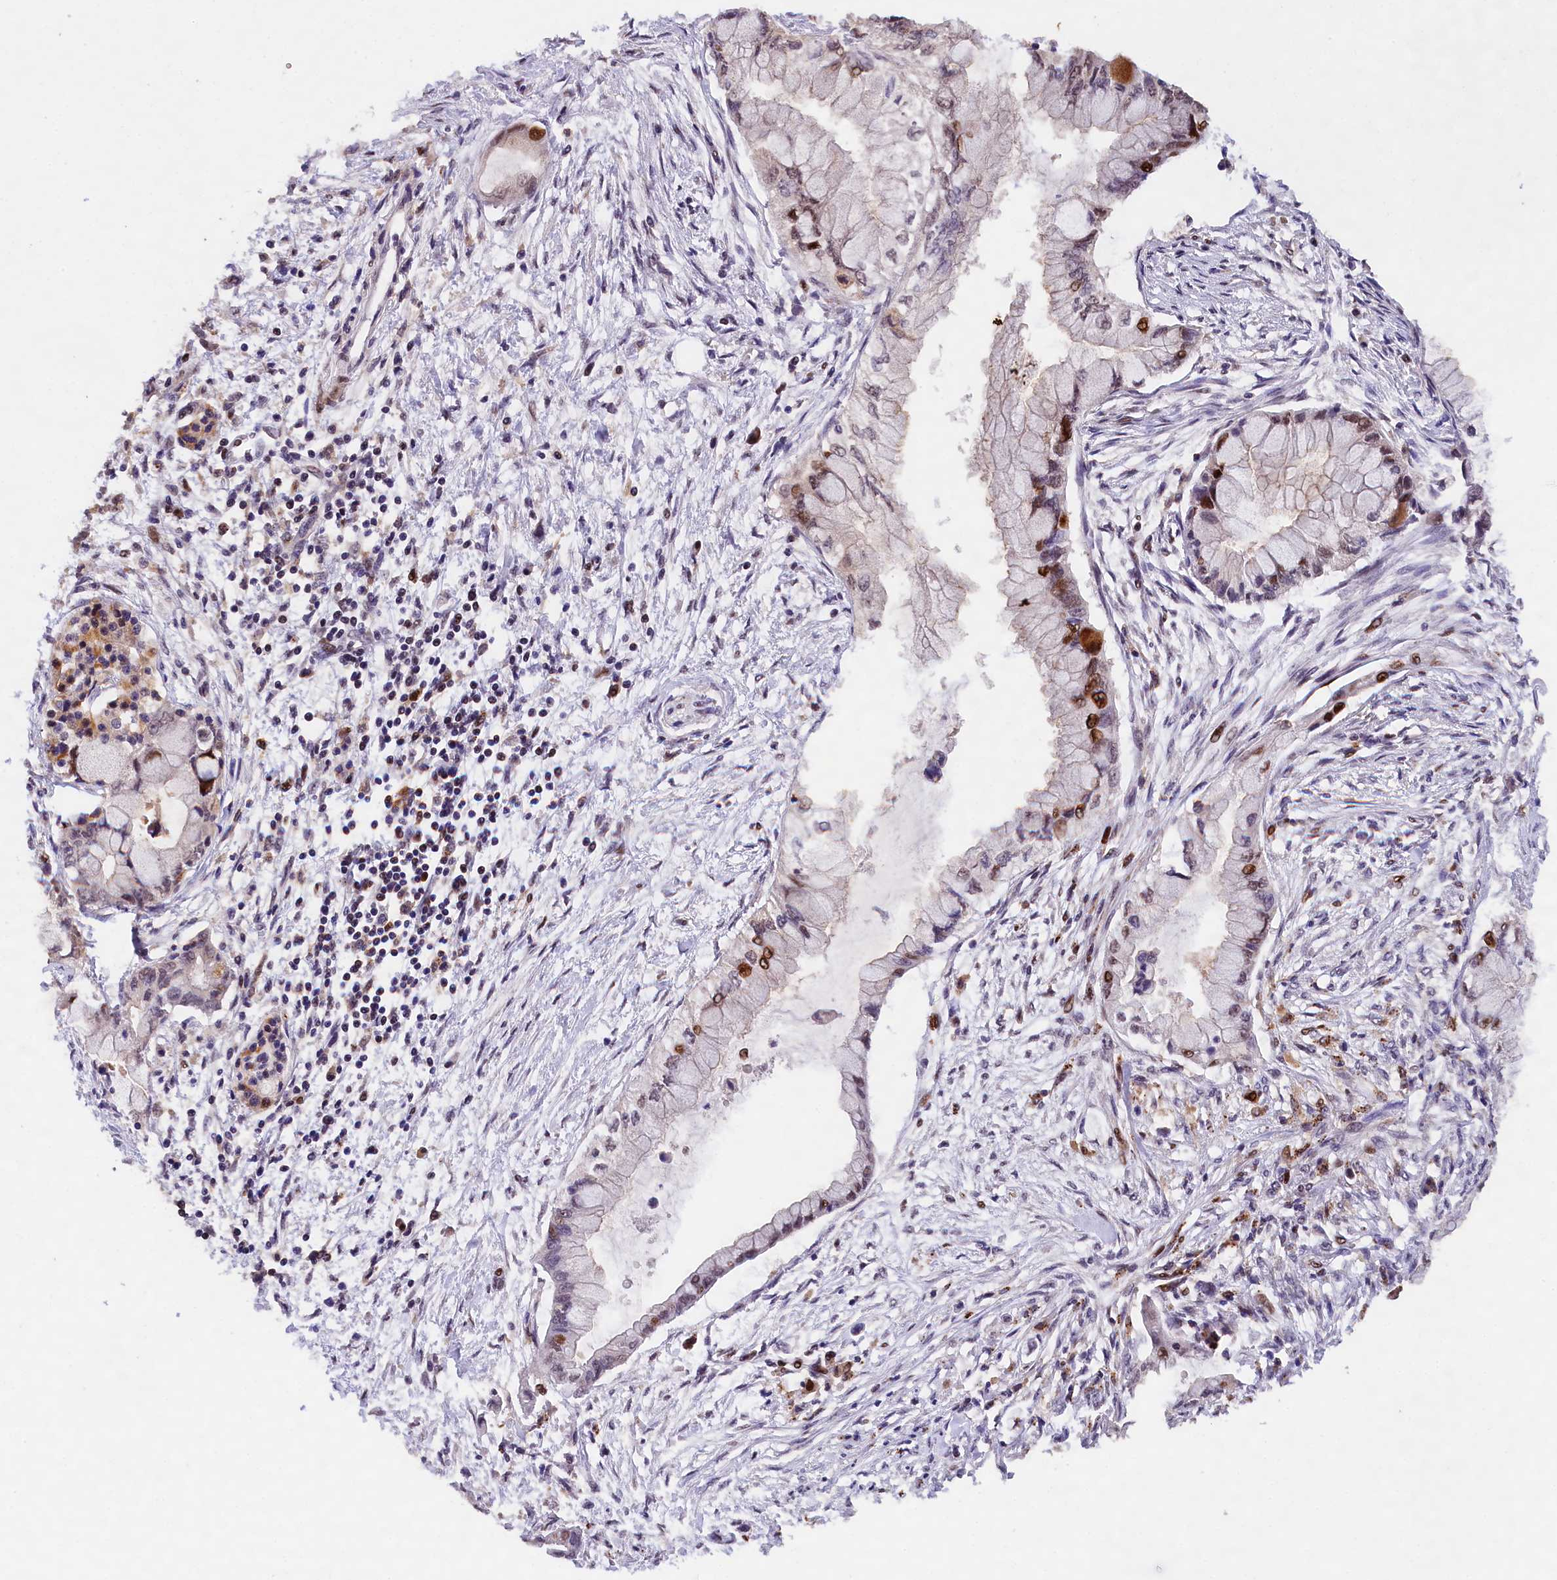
{"staining": {"intensity": "moderate", "quantity": "25%-75%", "location": "nuclear"}, "tissue": "pancreatic cancer", "cell_type": "Tumor cells", "image_type": "cancer", "snomed": [{"axis": "morphology", "description": "Adenocarcinoma, NOS"}, {"axis": "topography", "description": "Pancreas"}], "caption": "Protein staining of pancreatic cancer (adenocarcinoma) tissue demonstrates moderate nuclear staining in approximately 25%-75% of tumor cells. (DAB IHC with brightfield microscopy, high magnification).", "gene": "PHAF1", "patient": {"sex": "male", "age": 48}}